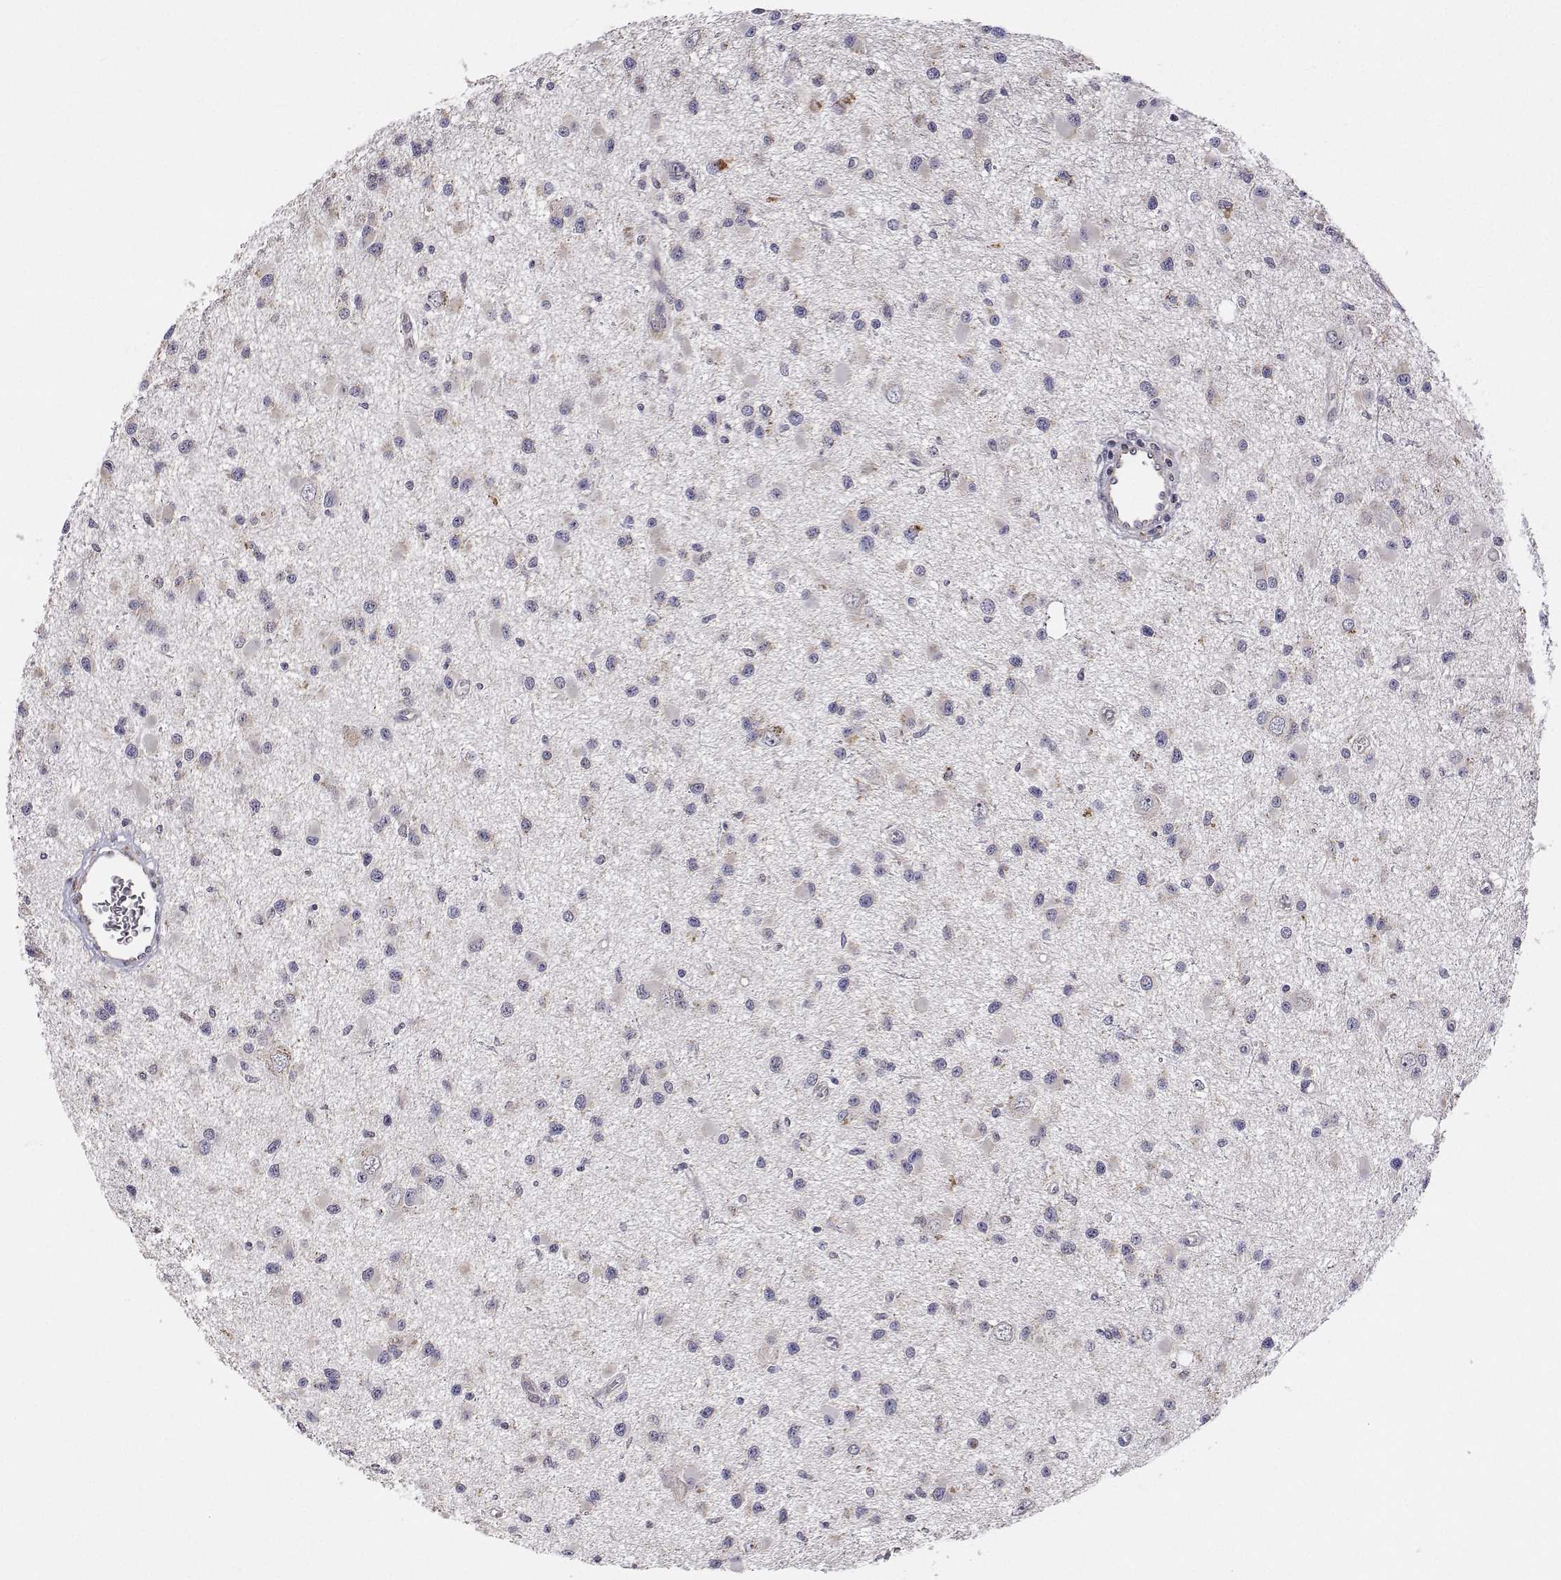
{"staining": {"intensity": "moderate", "quantity": "<25%", "location": "cytoplasmic/membranous"}, "tissue": "glioma", "cell_type": "Tumor cells", "image_type": "cancer", "snomed": [{"axis": "morphology", "description": "Glioma, malignant, High grade"}, {"axis": "topography", "description": "Brain"}], "caption": "Moderate cytoplasmic/membranous expression is appreciated in approximately <25% of tumor cells in glioma.", "gene": "MRPL3", "patient": {"sex": "male", "age": 54}}